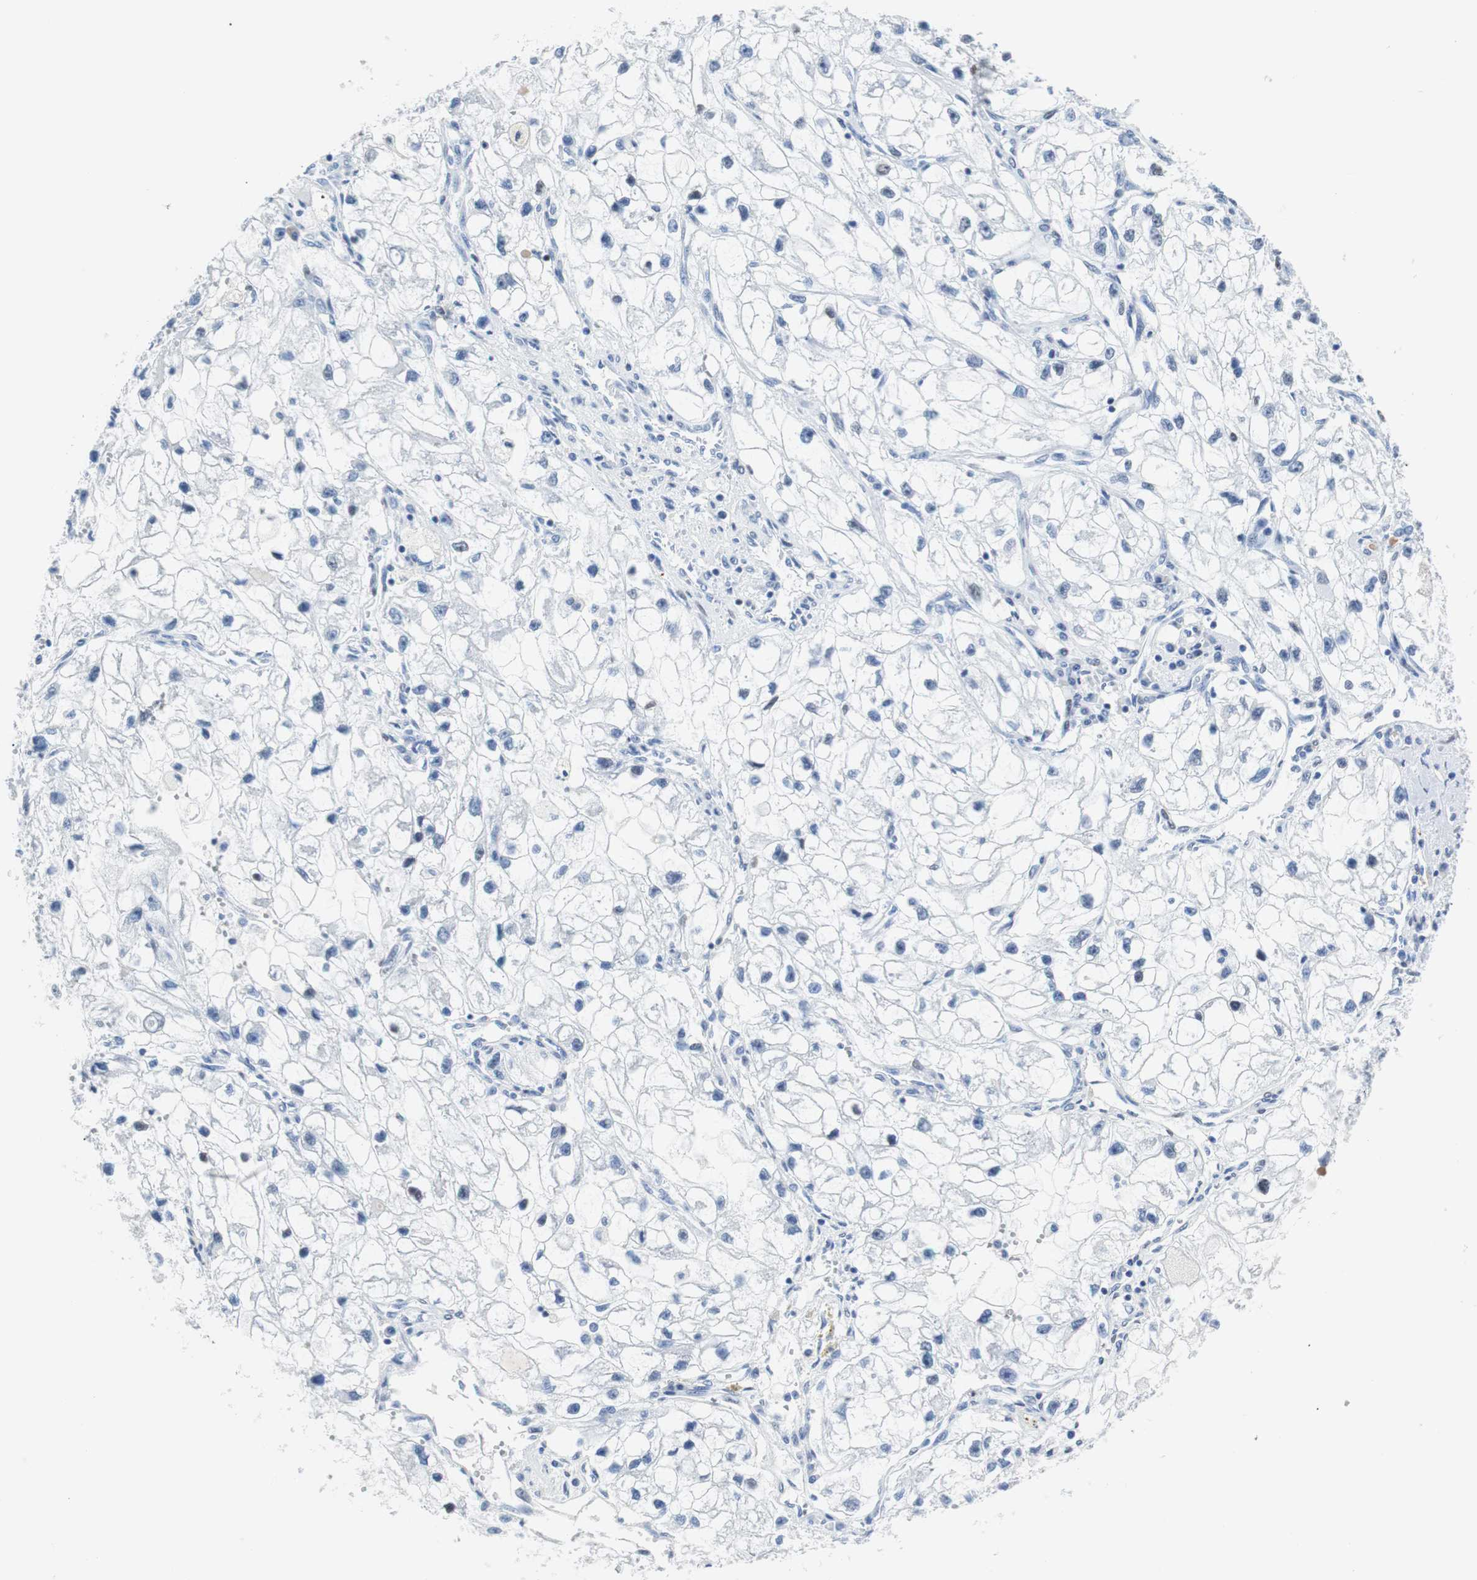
{"staining": {"intensity": "weak", "quantity": "<25%", "location": "nuclear"}, "tissue": "renal cancer", "cell_type": "Tumor cells", "image_type": "cancer", "snomed": [{"axis": "morphology", "description": "Adenocarcinoma, NOS"}, {"axis": "topography", "description": "Kidney"}], "caption": "IHC image of neoplastic tissue: adenocarcinoma (renal) stained with DAB demonstrates no significant protein expression in tumor cells.", "gene": "JUN", "patient": {"sex": "female", "age": 70}}